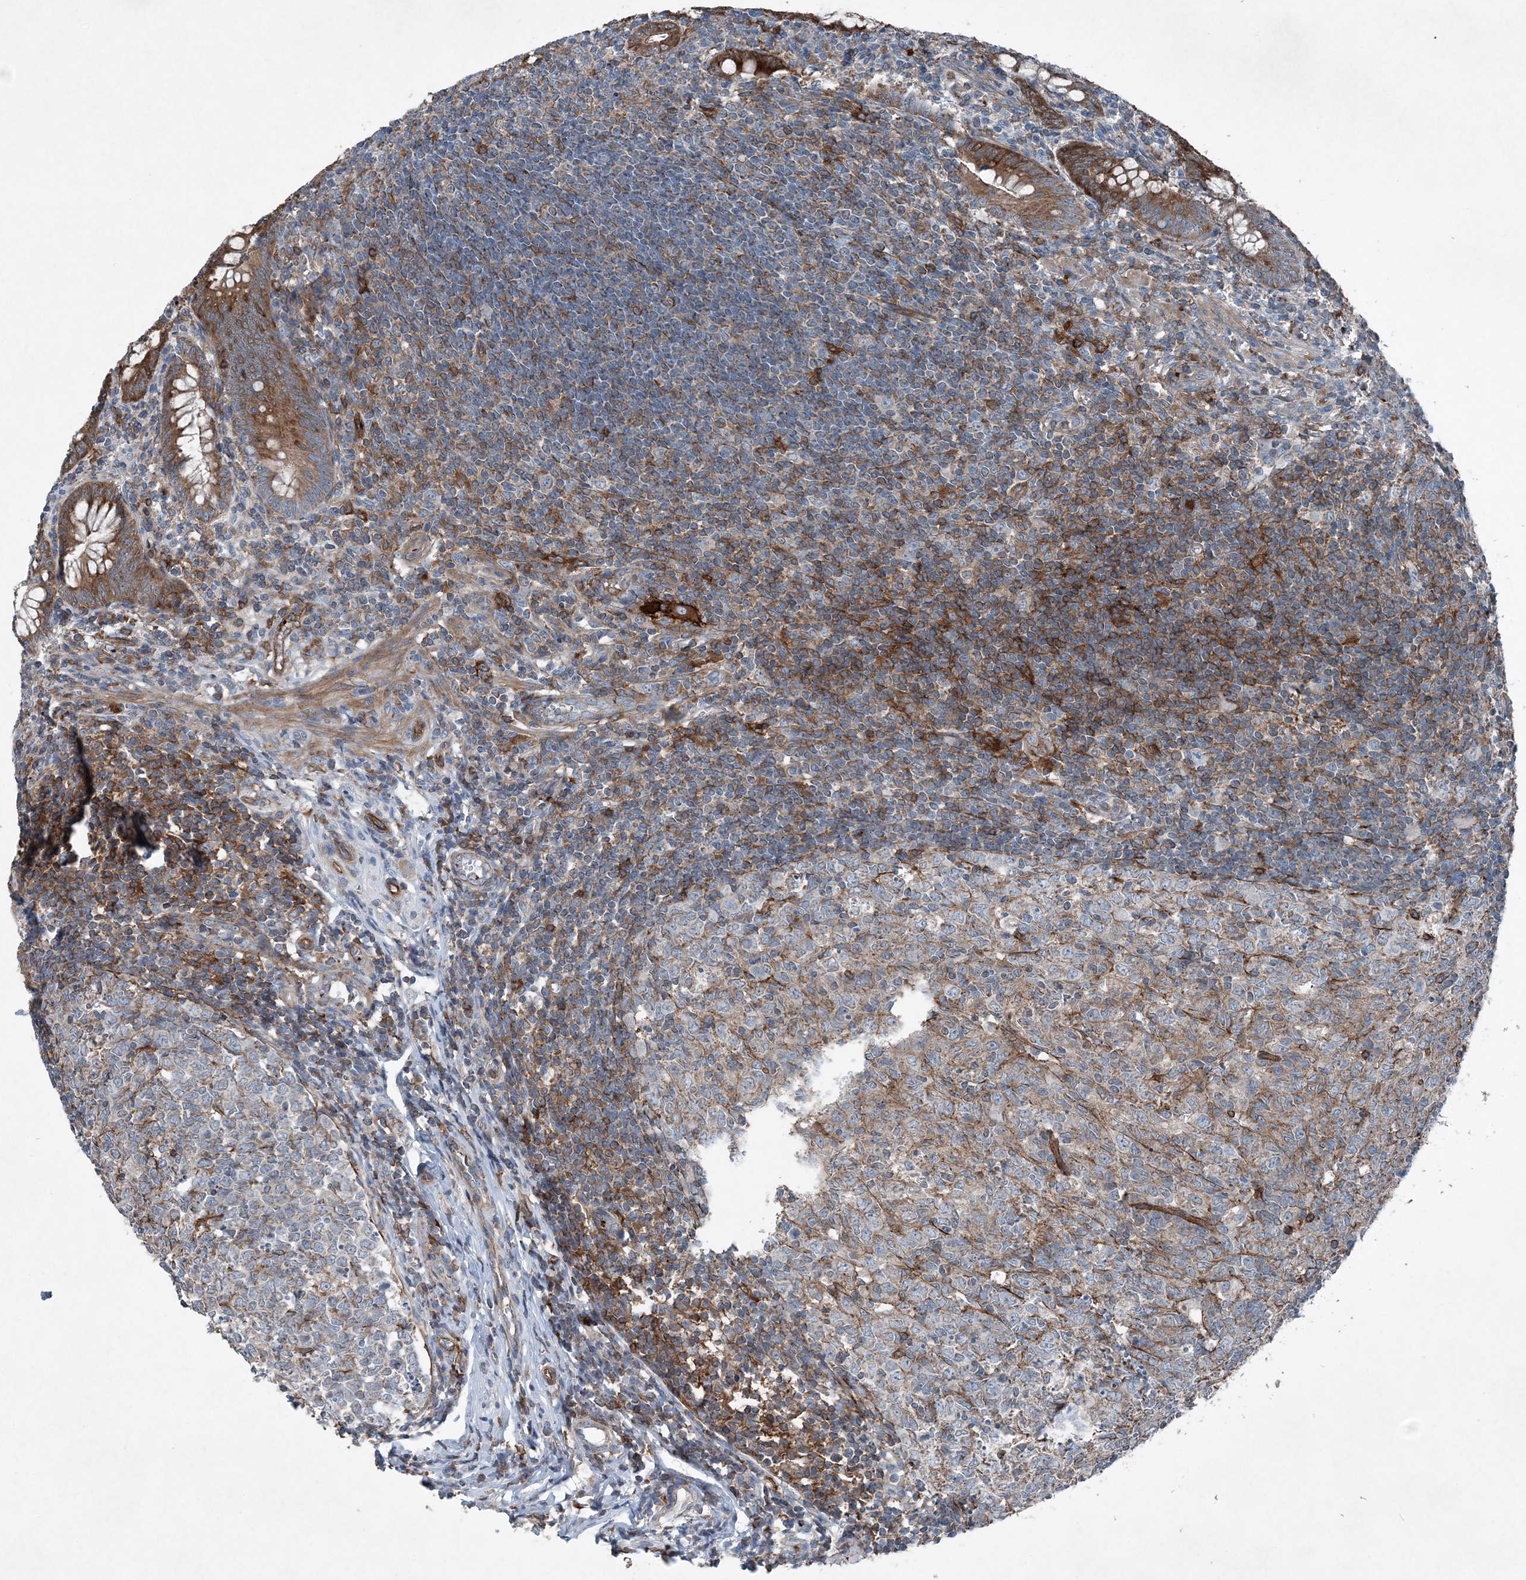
{"staining": {"intensity": "strong", "quantity": ">75%", "location": "cytoplasmic/membranous"}, "tissue": "appendix", "cell_type": "Glandular cells", "image_type": "normal", "snomed": [{"axis": "morphology", "description": "Normal tissue, NOS"}, {"axis": "topography", "description": "Appendix"}], "caption": "The micrograph displays a brown stain indicating the presence of a protein in the cytoplasmic/membranous of glandular cells in appendix.", "gene": "DGUOK", "patient": {"sex": "male", "age": 14}}